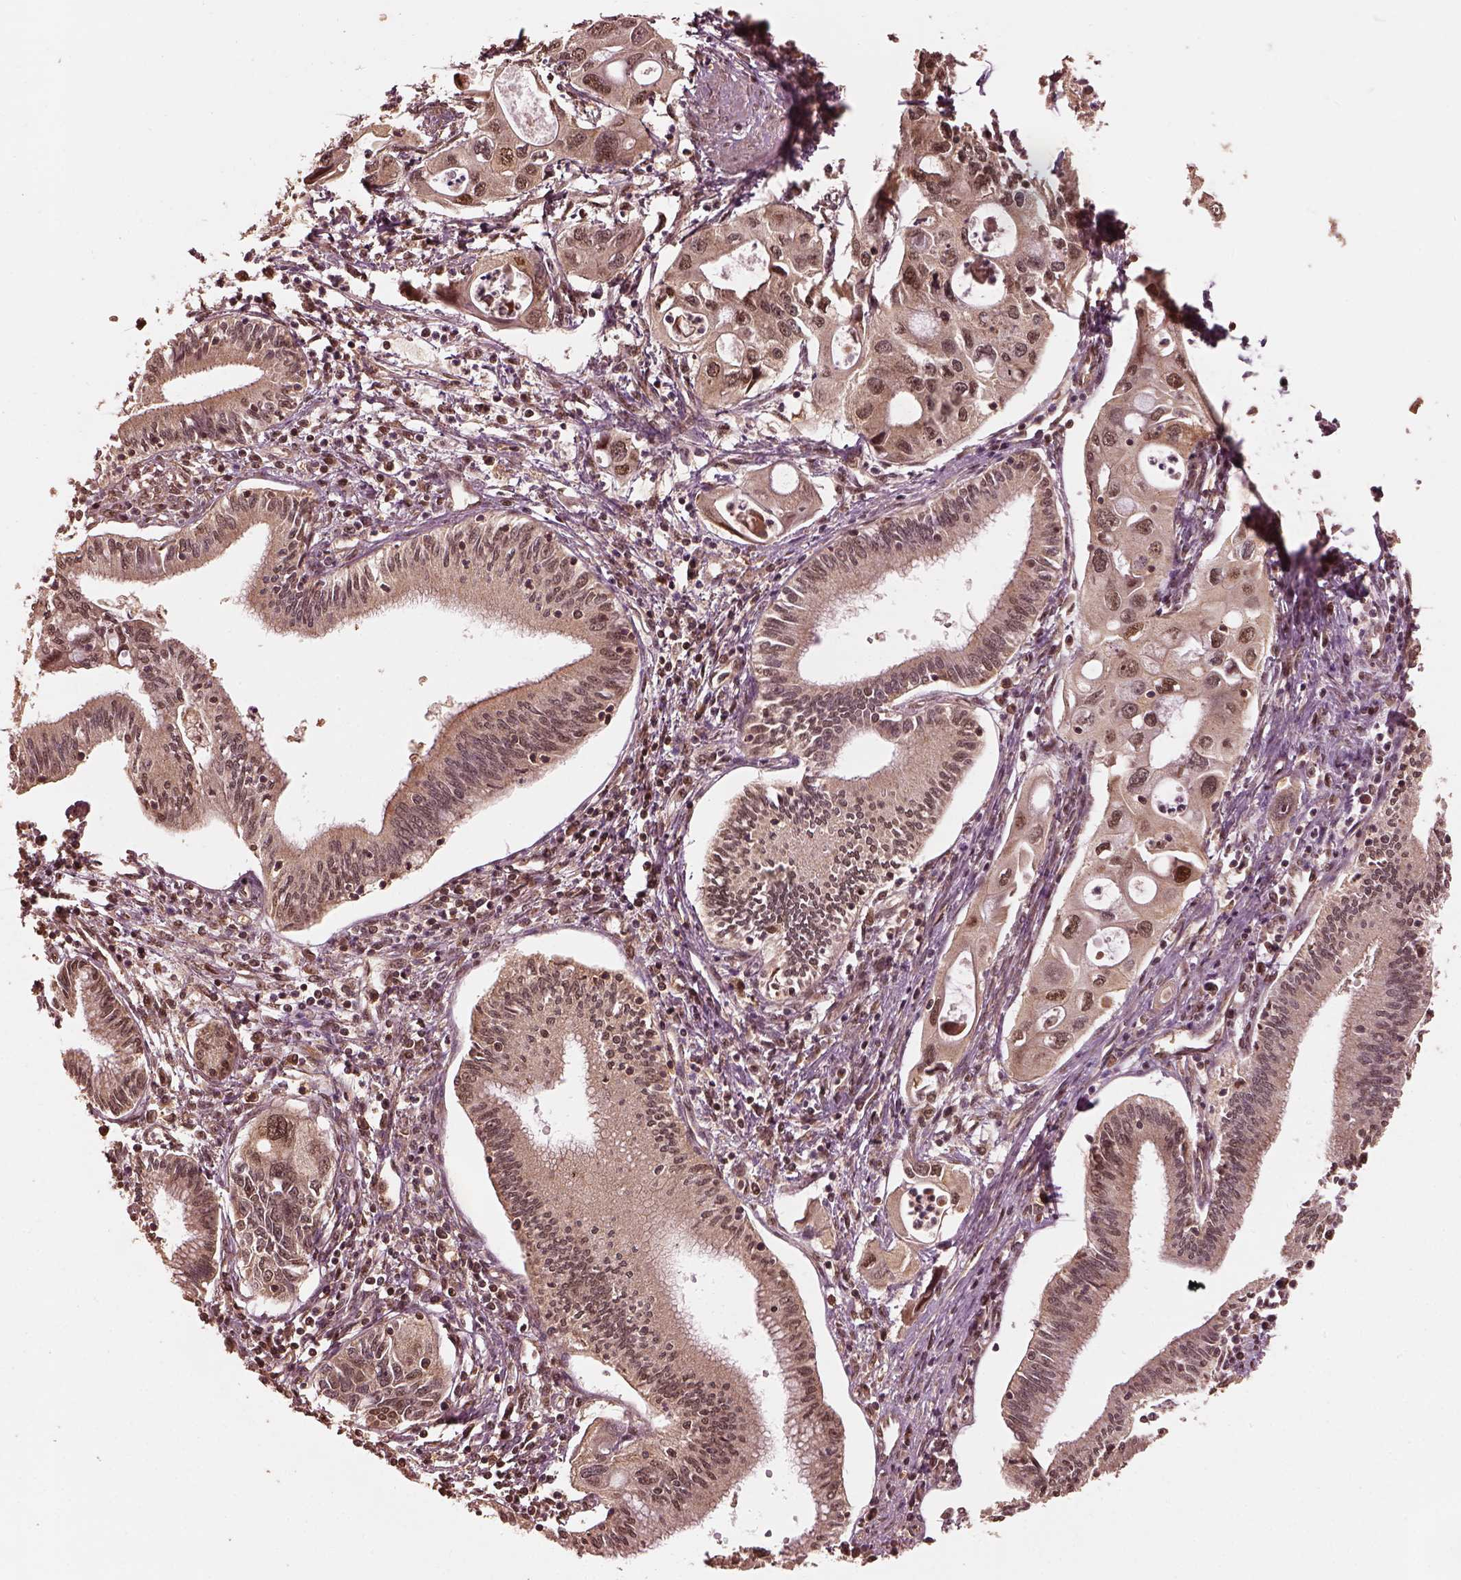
{"staining": {"intensity": "moderate", "quantity": "25%-75%", "location": "nuclear"}, "tissue": "pancreatic cancer", "cell_type": "Tumor cells", "image_type": "cancer", "snomed": [{"axis": "morphology", "description": "Adenocarcinoma, NOS"}, {"axis": "topography", "description": "Pancreas"}], "caption": "Pancreatic cancer stained with a brown dye displays moderate nuclear positive positivity in about 25%-75% of tumor cells.", "gene": "PSMC5", "patient": {"sex": "male", "age": 60}}